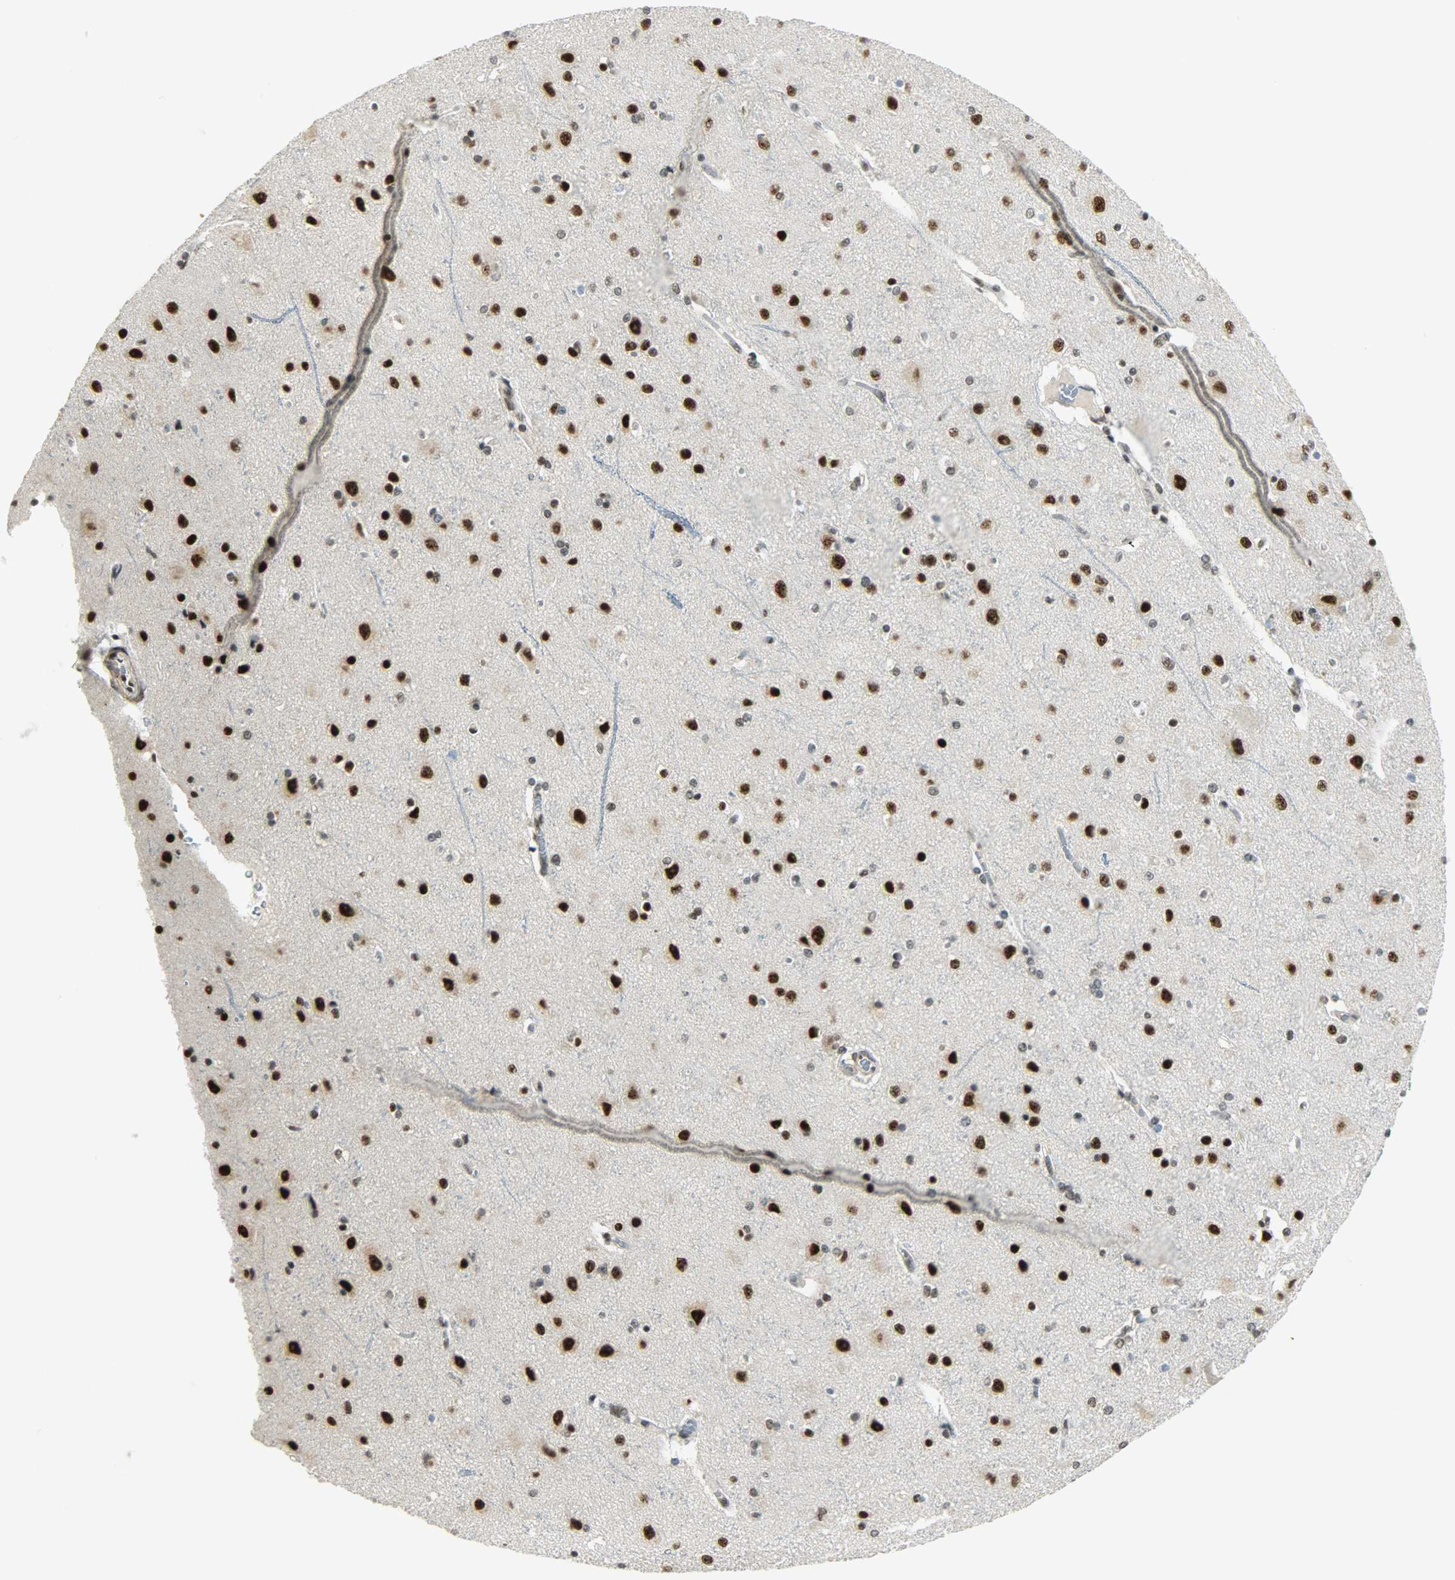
{"staining": {"intensity": "moderate", "quantity": "<25%", "location": "nuclear"}, "tissue": "cerebral cortex", "cell_type": "Endothelial cells", "image_type": "normal", "snomed": [{"axis": "morphology", "description": "Normal tissue, NOS"}, {"axis": "topography", "description": "Cerebral cortex"}], "caption": "Cerebral cortex stained with DAB (3,3'-diaminobenzidine) immunohistochemistry reveals low levels of moderate nuclear expression in about <25% of endothelial cells.", "gene": "SUGP1", "patient": {"sex": "female", "age": 54}}